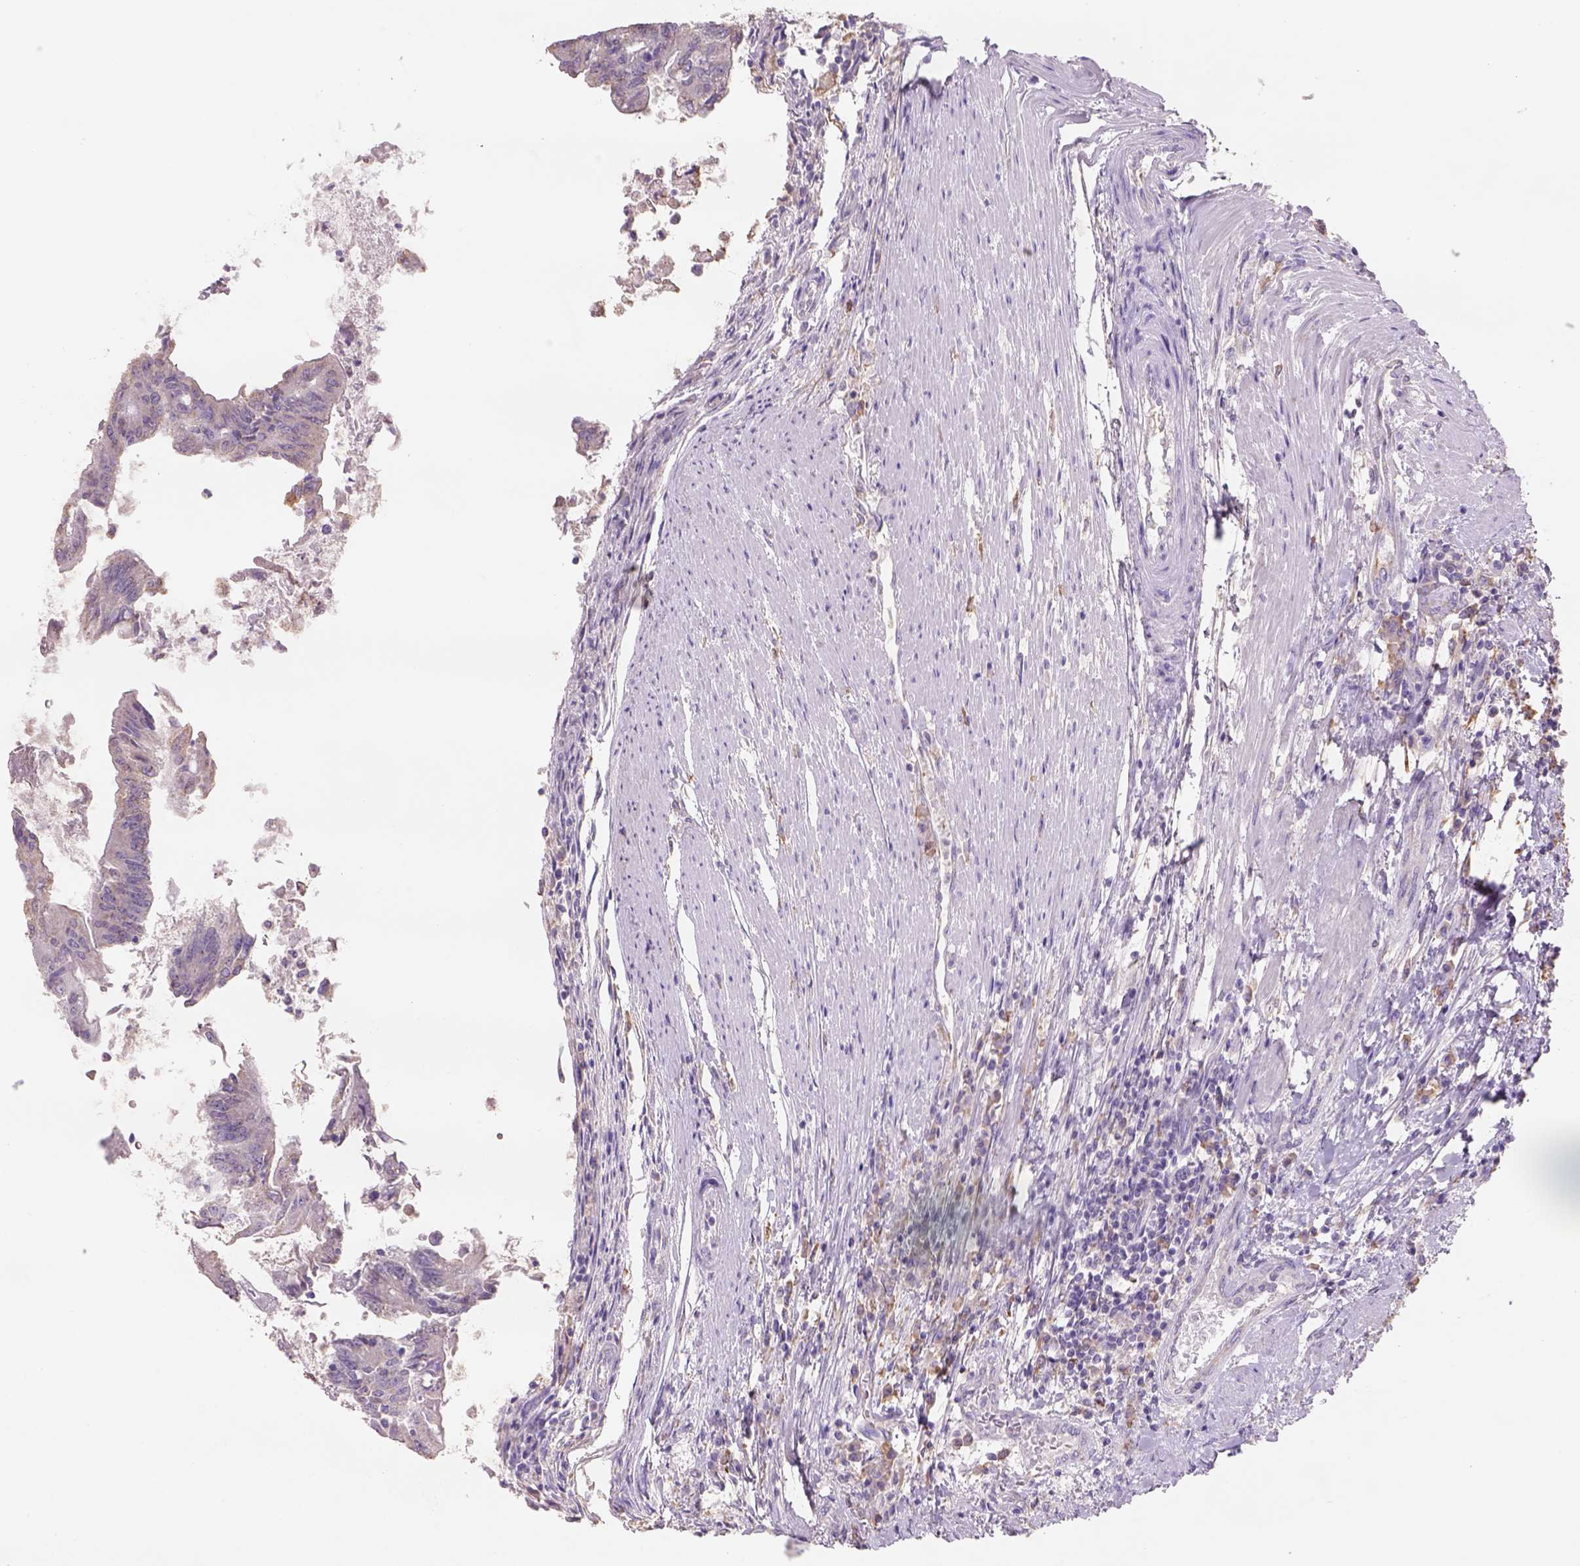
{"staining": {"intensity": "negative", "quantity": "none", "location": "none"}, "tissue": "colorectal cancer", "cell_type": "Tumor cells", "image_type": "cancer", "snomed": [{"axis": "morphology", "description": "Adenocarcinoma, NOS"}, {"axis": "topography", "description": "Colon"}], "caption": "This is an IHC micrograph of human colorectal cancer. There is no positivity in tumor cells.", "gene": "NAALAD2", "patient": {"sex": "female", "age": 70}}